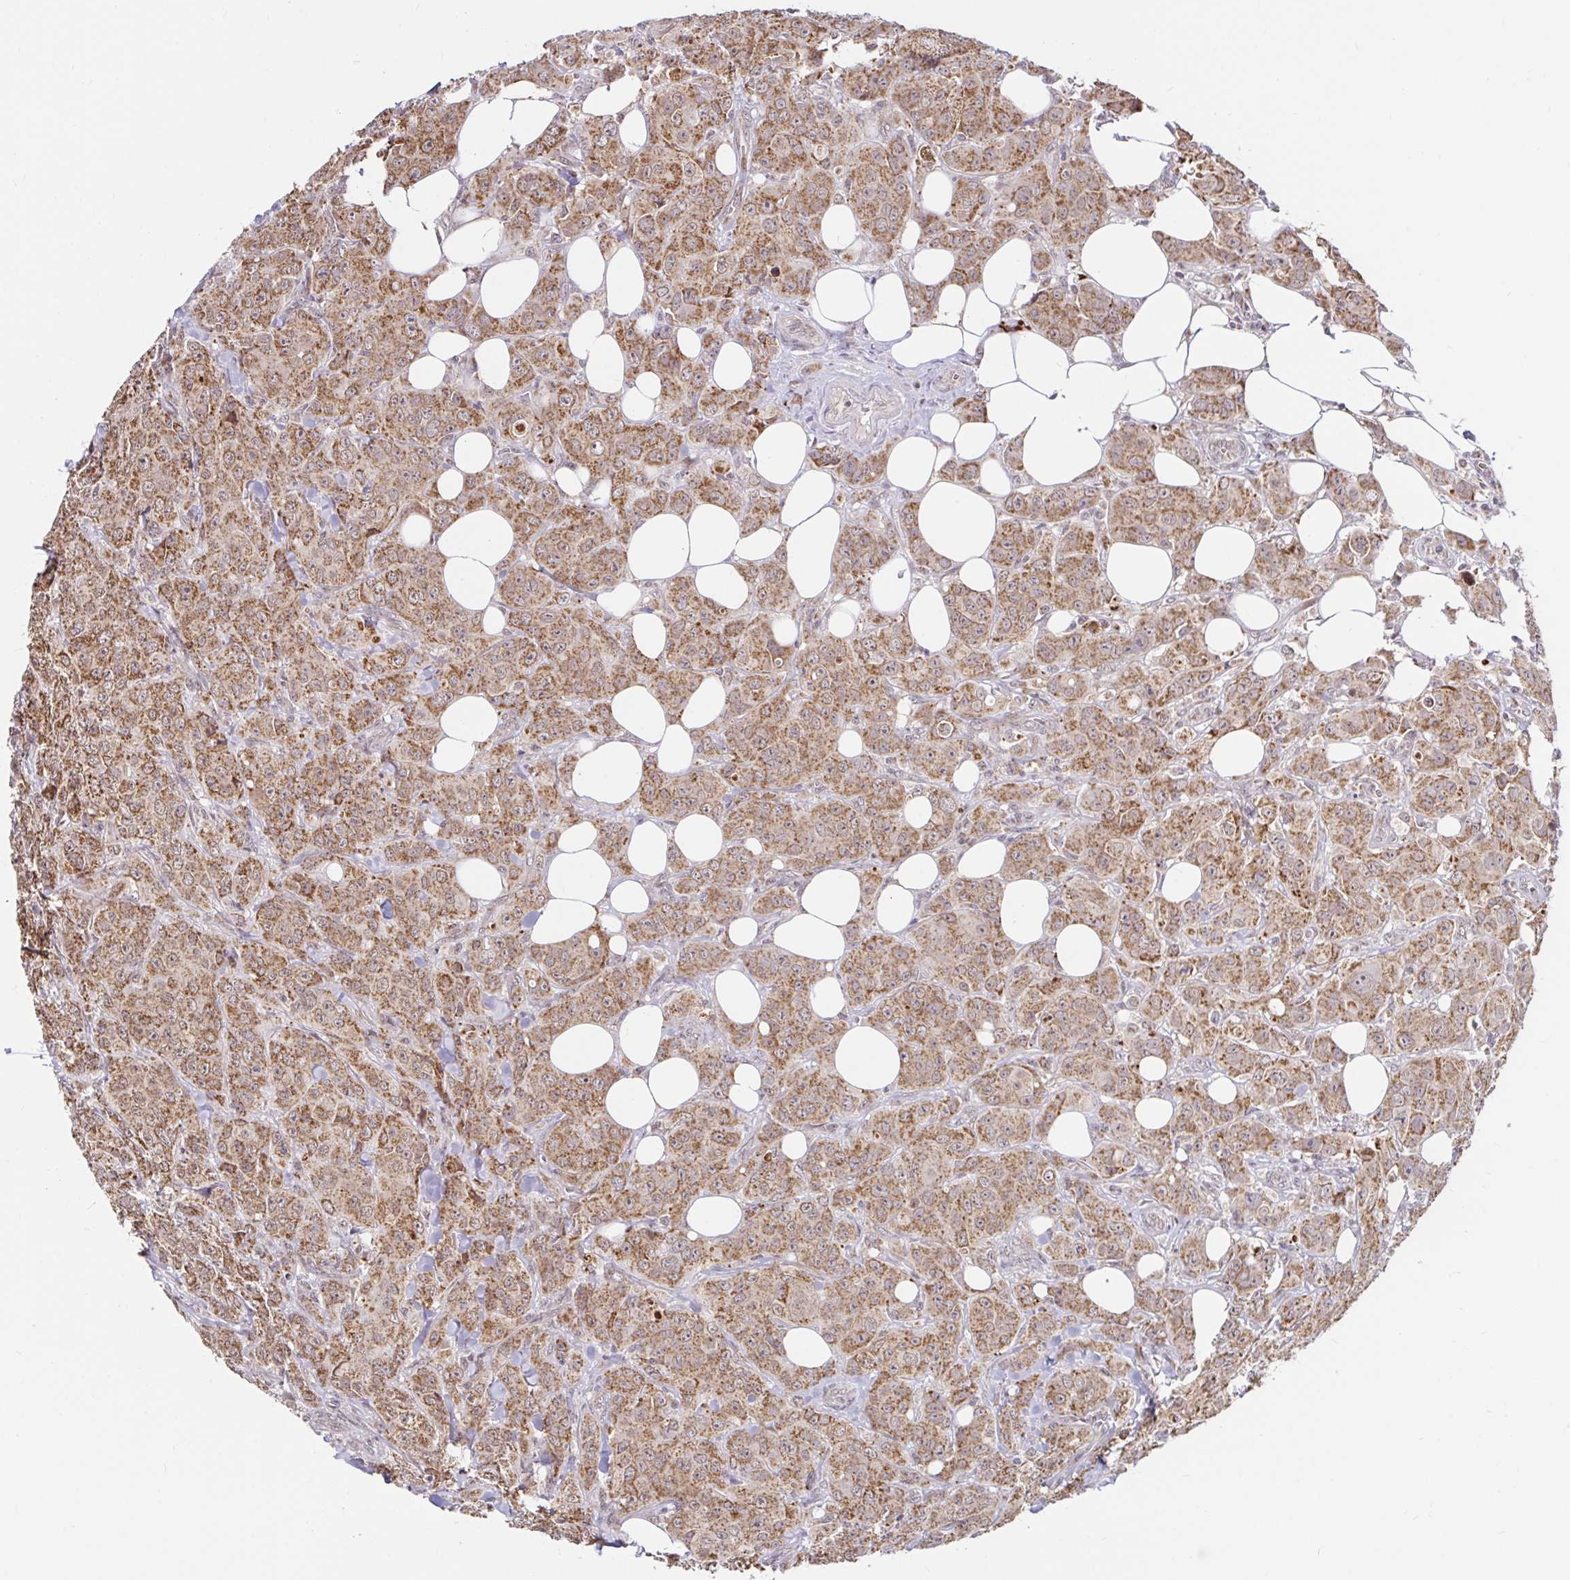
{"staining": {"intensity": "moderate", "quantity": ">75%", "location": "cytoplasmic/membranous"}, "tissue": "breast cancer", "cell_type": "Tumor cells", "image_type": "cancer", "snomed": [{"axis": "morphology", "description": "Normal tissue, NOS"}, {"axis": "morphology", "description": "Duct carcinoma"}, {"axis": "topography", "description": "Breast"}], "caption": "Immunohistochemical staining of breast invasive ductal carcinoma exhibits medium levels of moderate cytoplasmic/membranous staining in approximately >75% of tumor cells. (DAB = brown stain, brightfield microscopy at high magnification).", "gene": "TIMM50", "patient": {"sex": "female", "age": 43}}